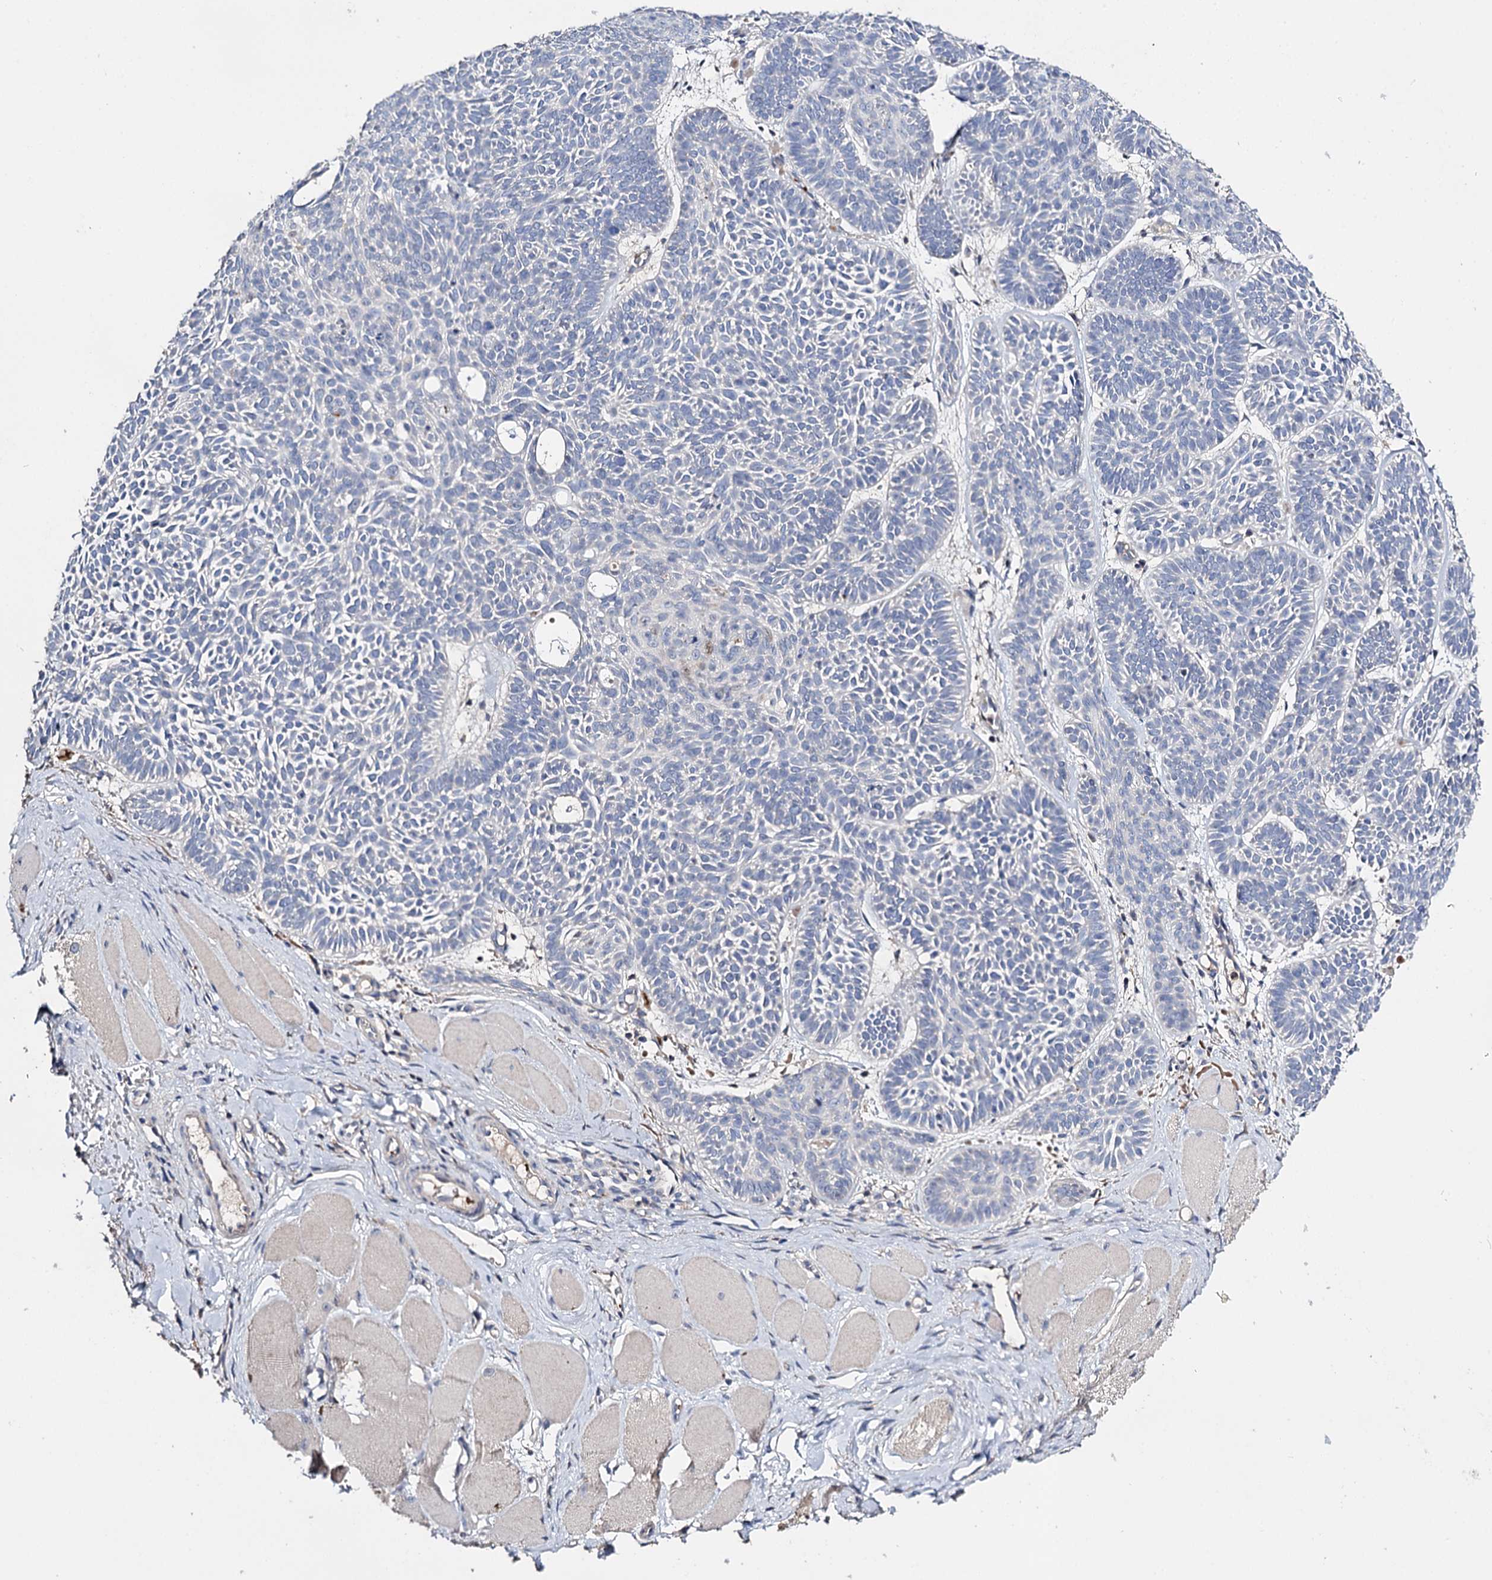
{"staining": {"intensity": "negative", "quantity": "none", "location": "none"}, "tissue": "skin cancer", "cell_type": "Tumor cells", "image_type": "cancer", "snomed": [{"axis": "morphology", "description": "Basal cell carcinoma"}, {"axis": "topography", "description": "Skin"}], "caption": "Immunohistochemical staining of skin cancer displays no significant expression in tumor cells.", "gene": "DNAH6", "patient": {"sex": "male", "age": 85}}